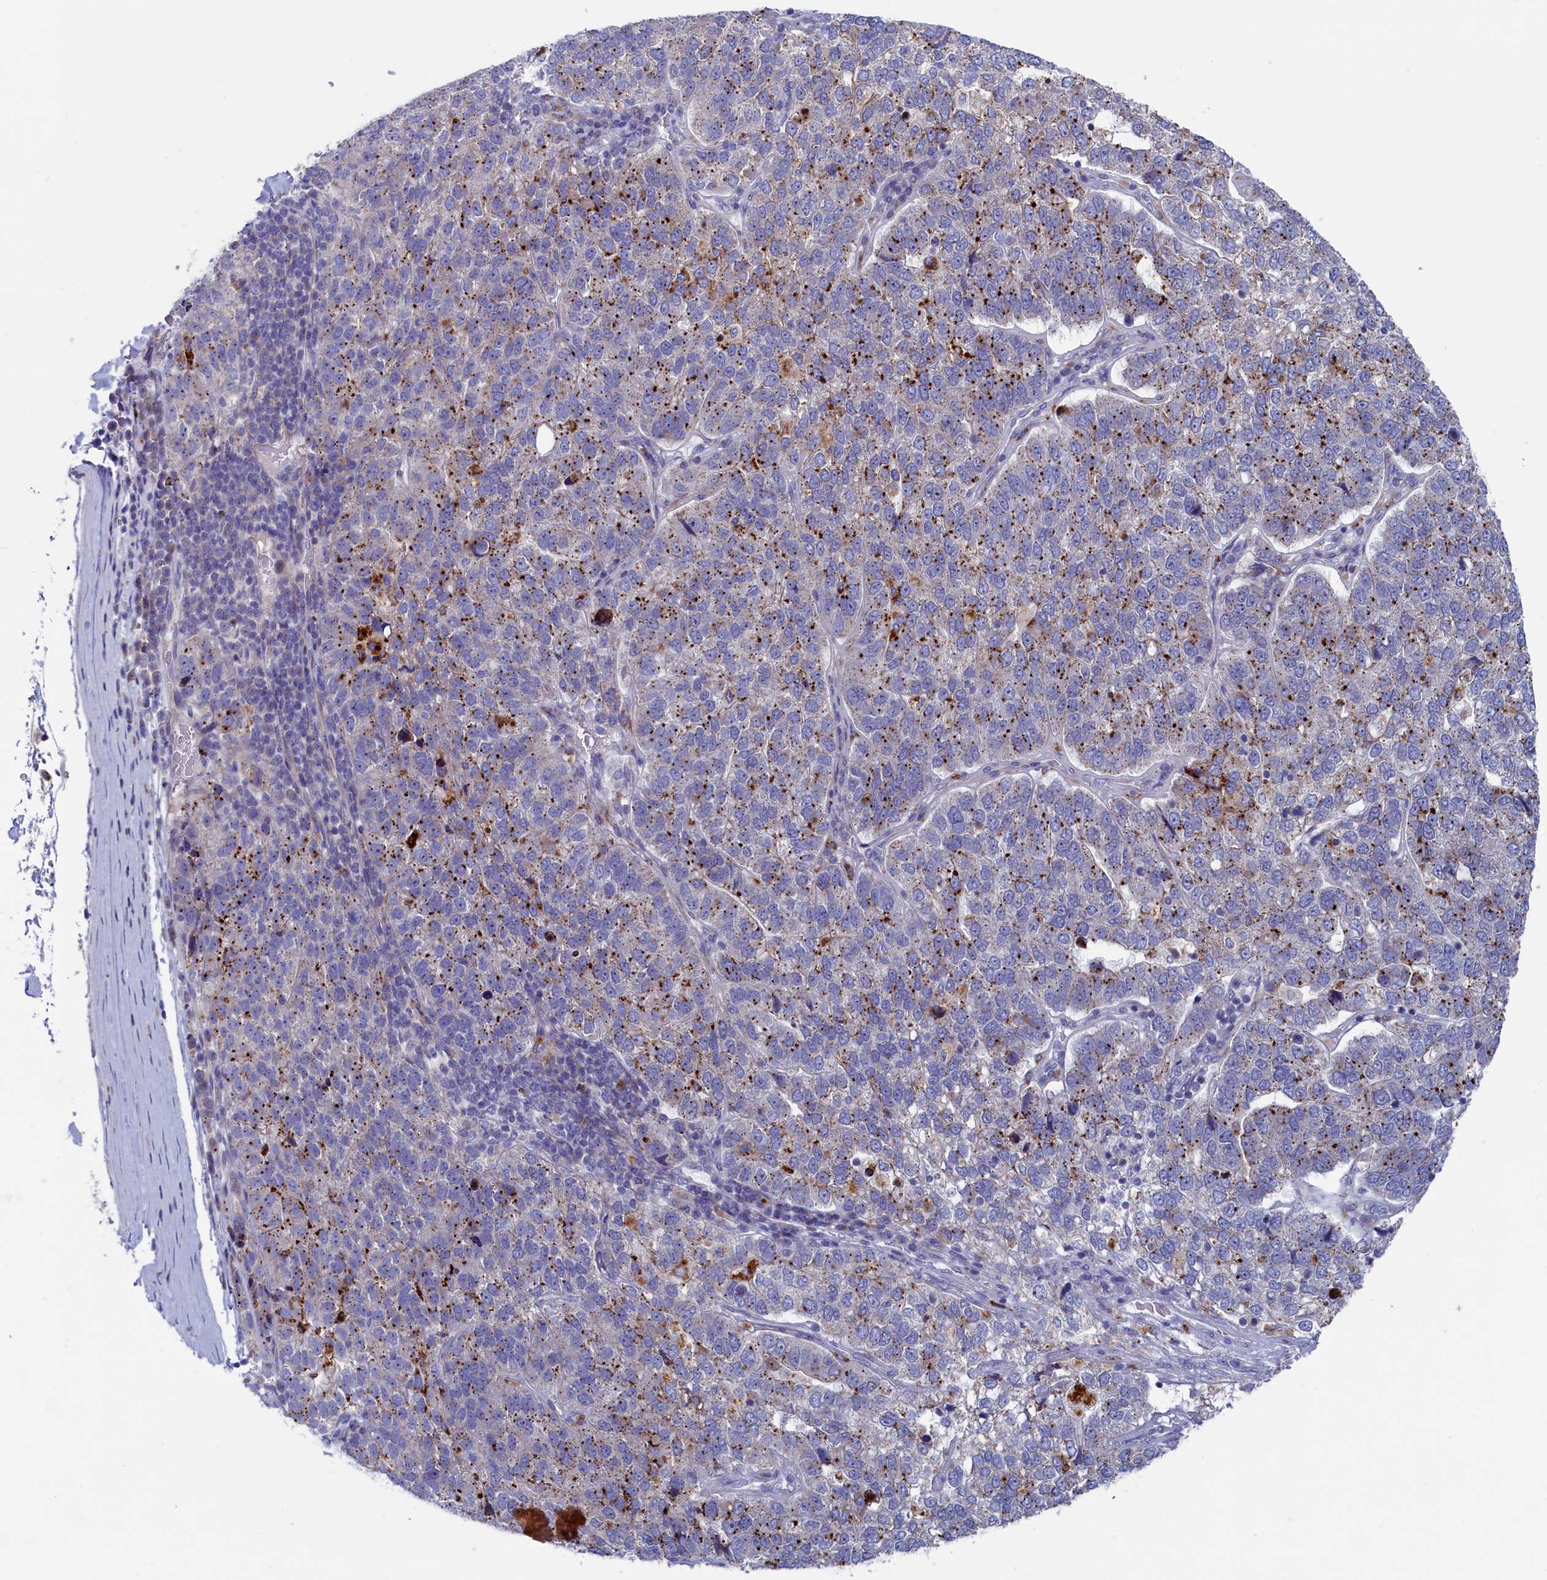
{"staining": {"intensity": "moderate", "quantity": "25%-75%", "location": "cytoplasmic/membranous"}, "tissue": "pancreatic cancer", "cell_type": "Tumor cells", "image_type": "cancer", "snomed": [{"axis": "morphology", "description": "Adenocarcinoma, NOS"}, {"axis": "topography", "description": "Pancreas"}], "caption": "Adenocarcinoma (pancreatic) stained with IHC exhibits moderate cytoplasmic/membranous staining in approximately 25%-75% of tumor cells.", "gene": "NUDT7", "patient": {"sex": "female", "age": 61}}